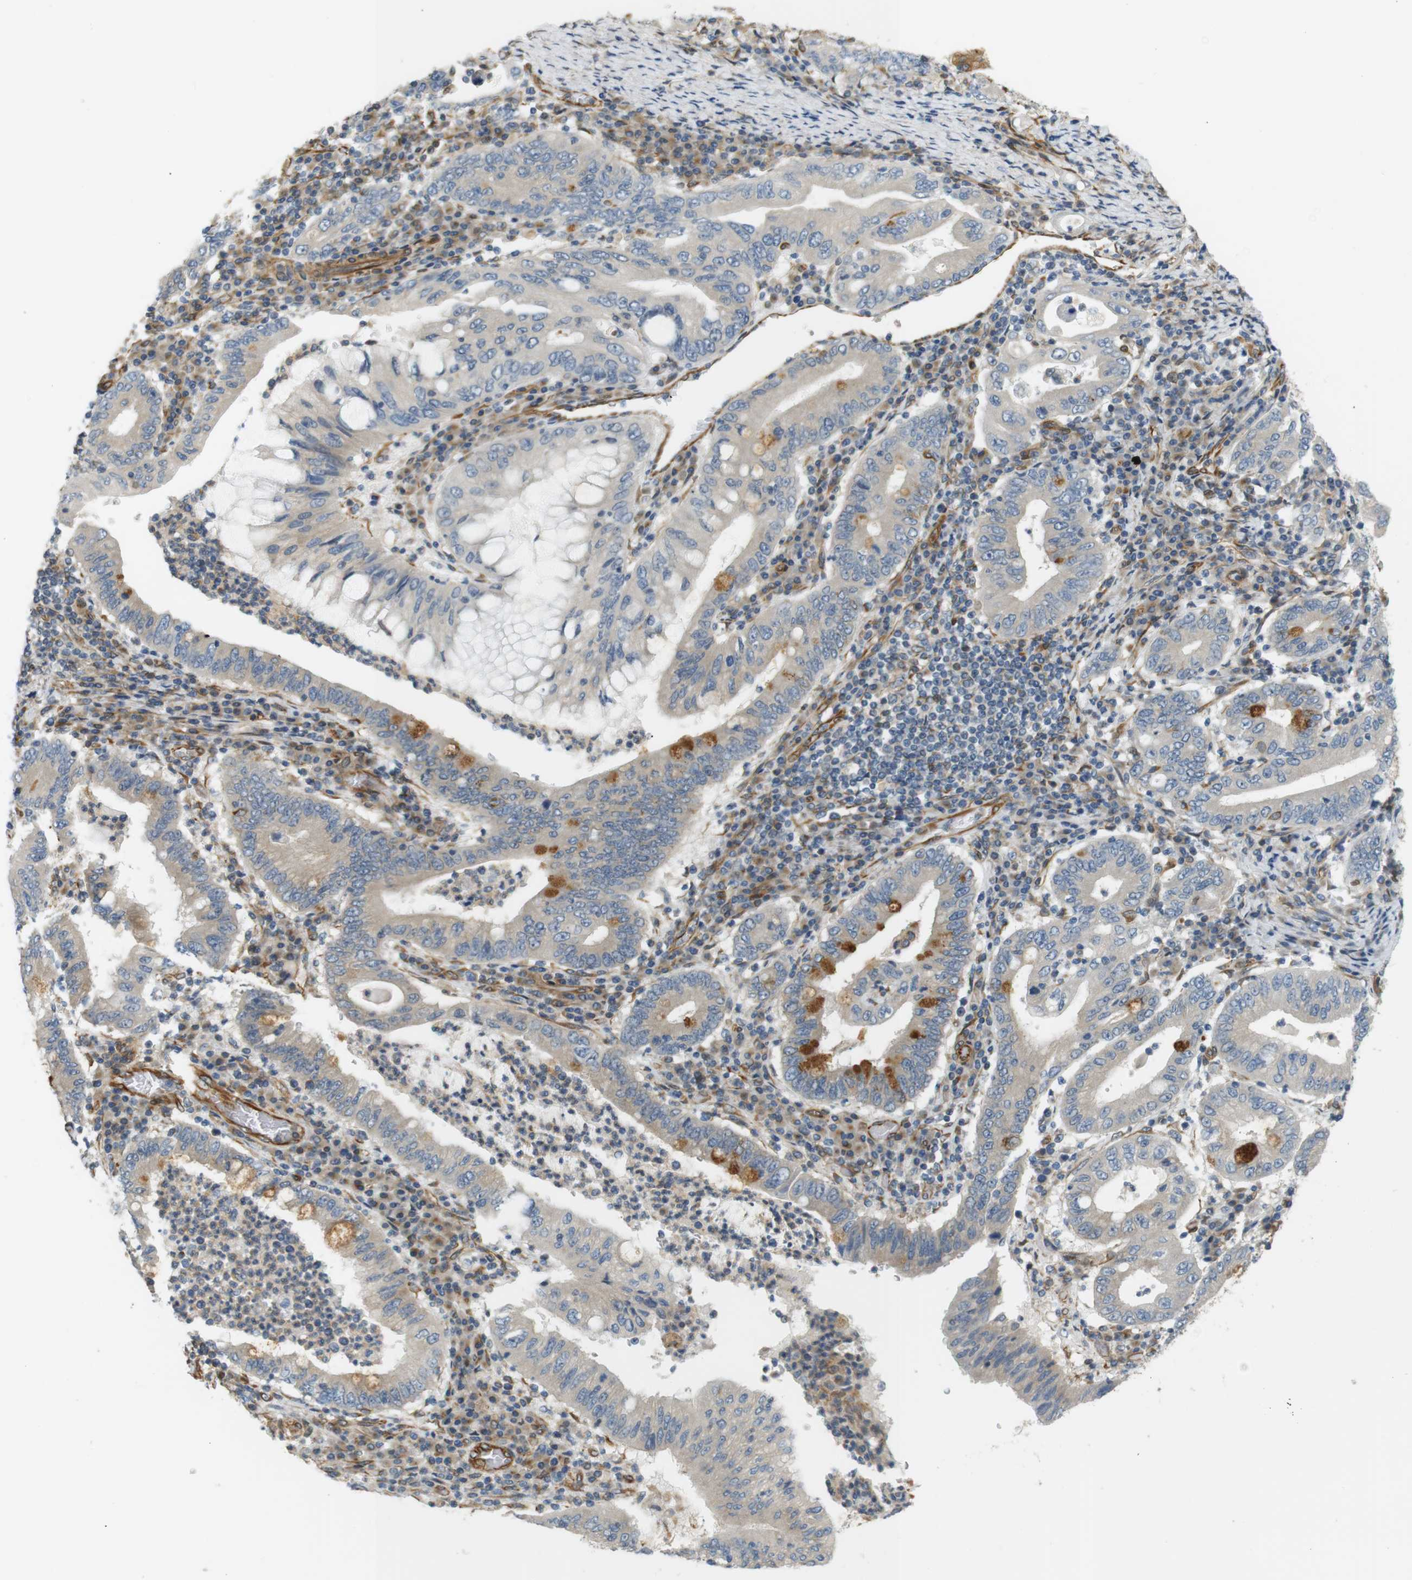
{"staining": {"intensity": "moderate", "quantity": "<25%", "location": "cytoplasmic/membranous"}, "tissue": "stomach cancer", "cell_type": "Tumor cells", "image_type": "cancer", "snomed": [{"axis": "morphology", "description": "Normal tissue, NOS"}, {"axis": "morphology", "description": "Adenocarcinoma, NOS"}, {"axis": "topography", "description": "Esophagus"}, {"axis": "topography", "description": "Stomach, upper"}, {"axis": "topography", "description": "Peripheral nerve tissue"}], "caption": "Protein analysis of stomach adenocarcinoma tissue demonstrates moderate cytoplasmic/membranous staining in about <25% of tumor cells. (Stains: DAB (3,3'-diaminobenzidine) in brown, nuclei in blue, Microscopy: brightfield microscopy at high magnification).", "gene": "CYTH3", "patient": {"sex": "male", "age": 62}}